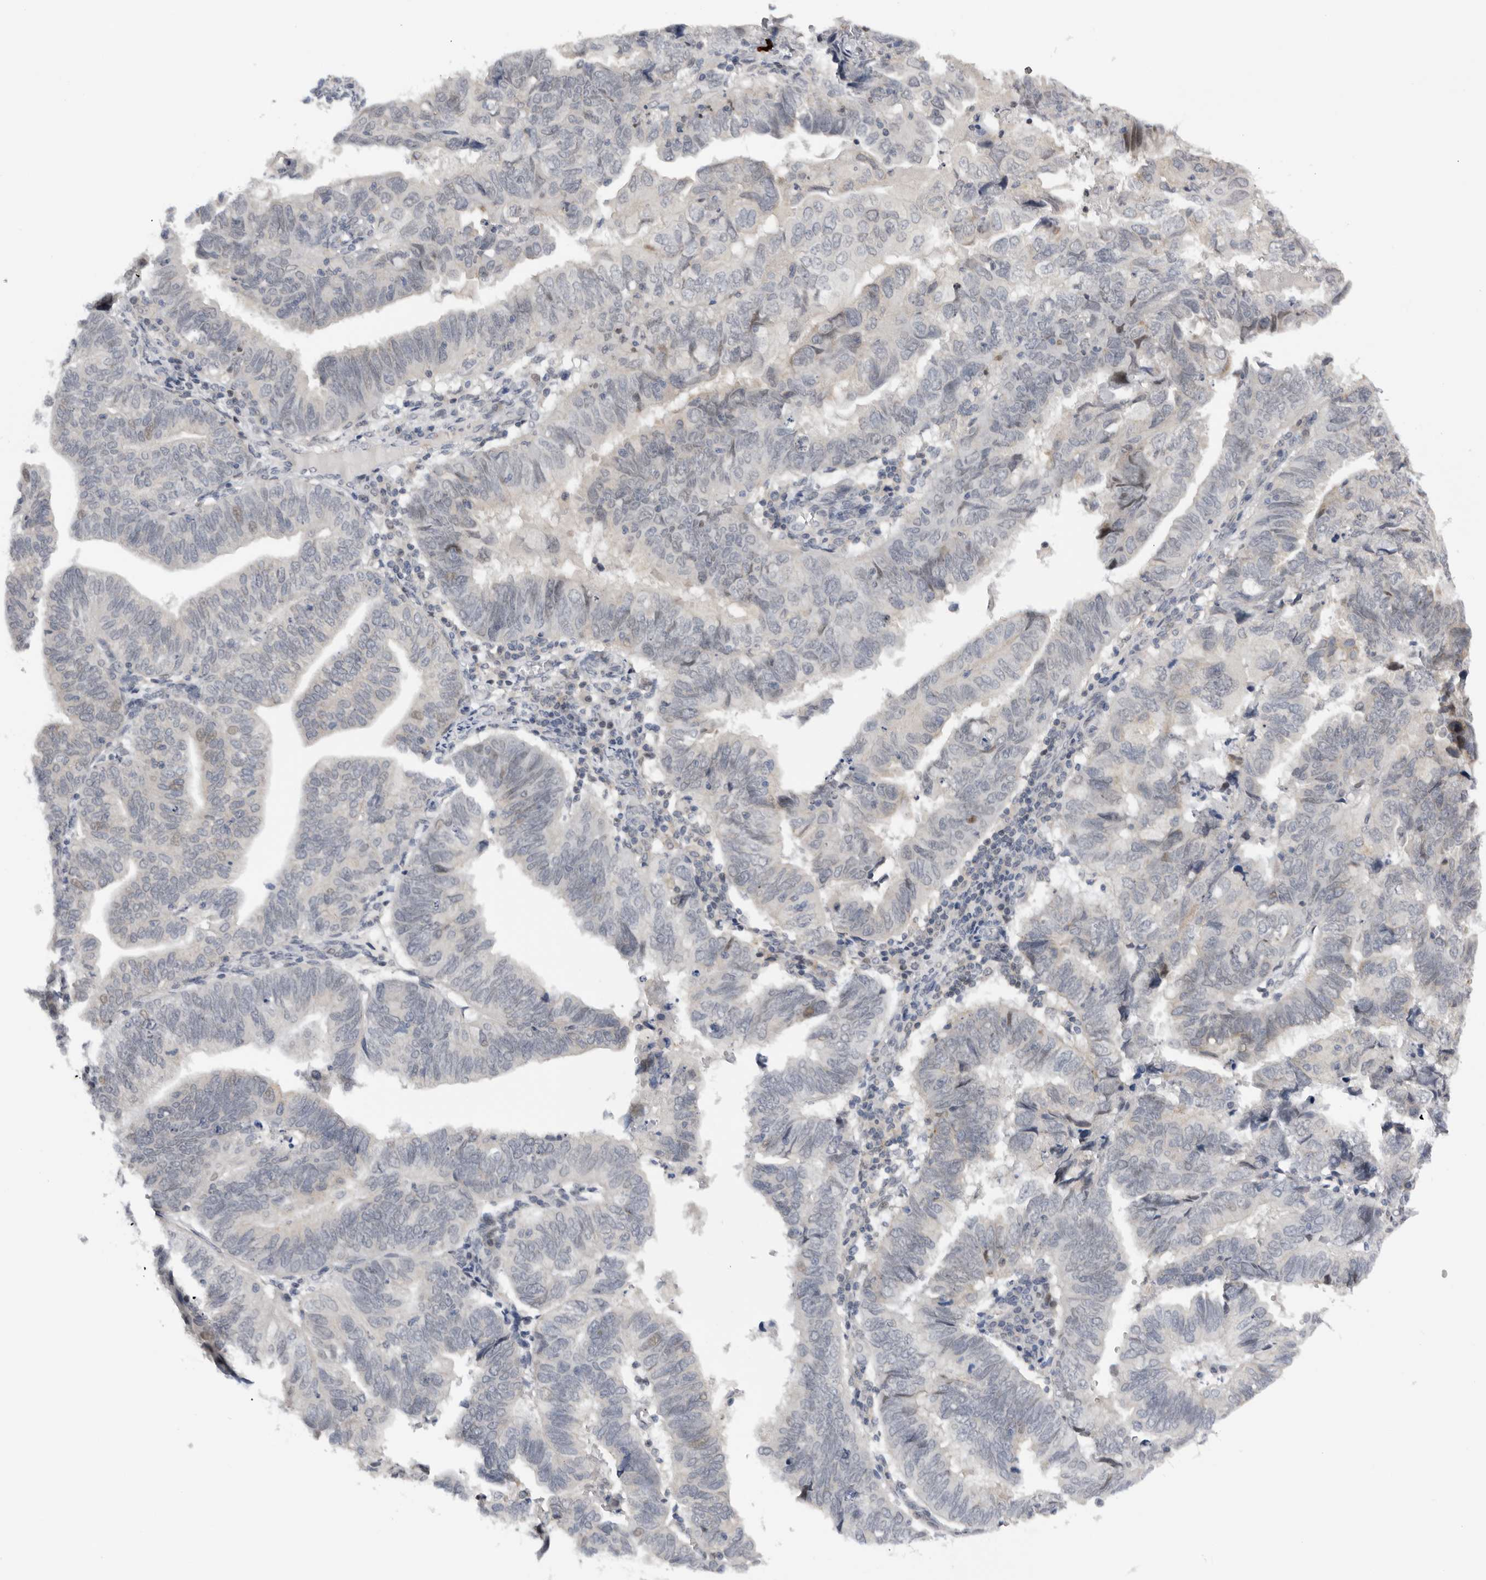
{"staining": {"intensity": "negative", "quantity": "none", "location": "none"}, "tissue": "endometrial cancer", "cell_type": "Tumor cells", "image_type": "cancer", "snomed": [{"axis": "morphology", "description": "Adenocarcinoma, NOS"}, {"axis": "topography", "description": "Uterus"}], "caption": "Tumor cells show no significant expression in endometrial adenocarcinoma.", "gene": "KIF2B", "patient": {"sex": "female", "age": 77}}